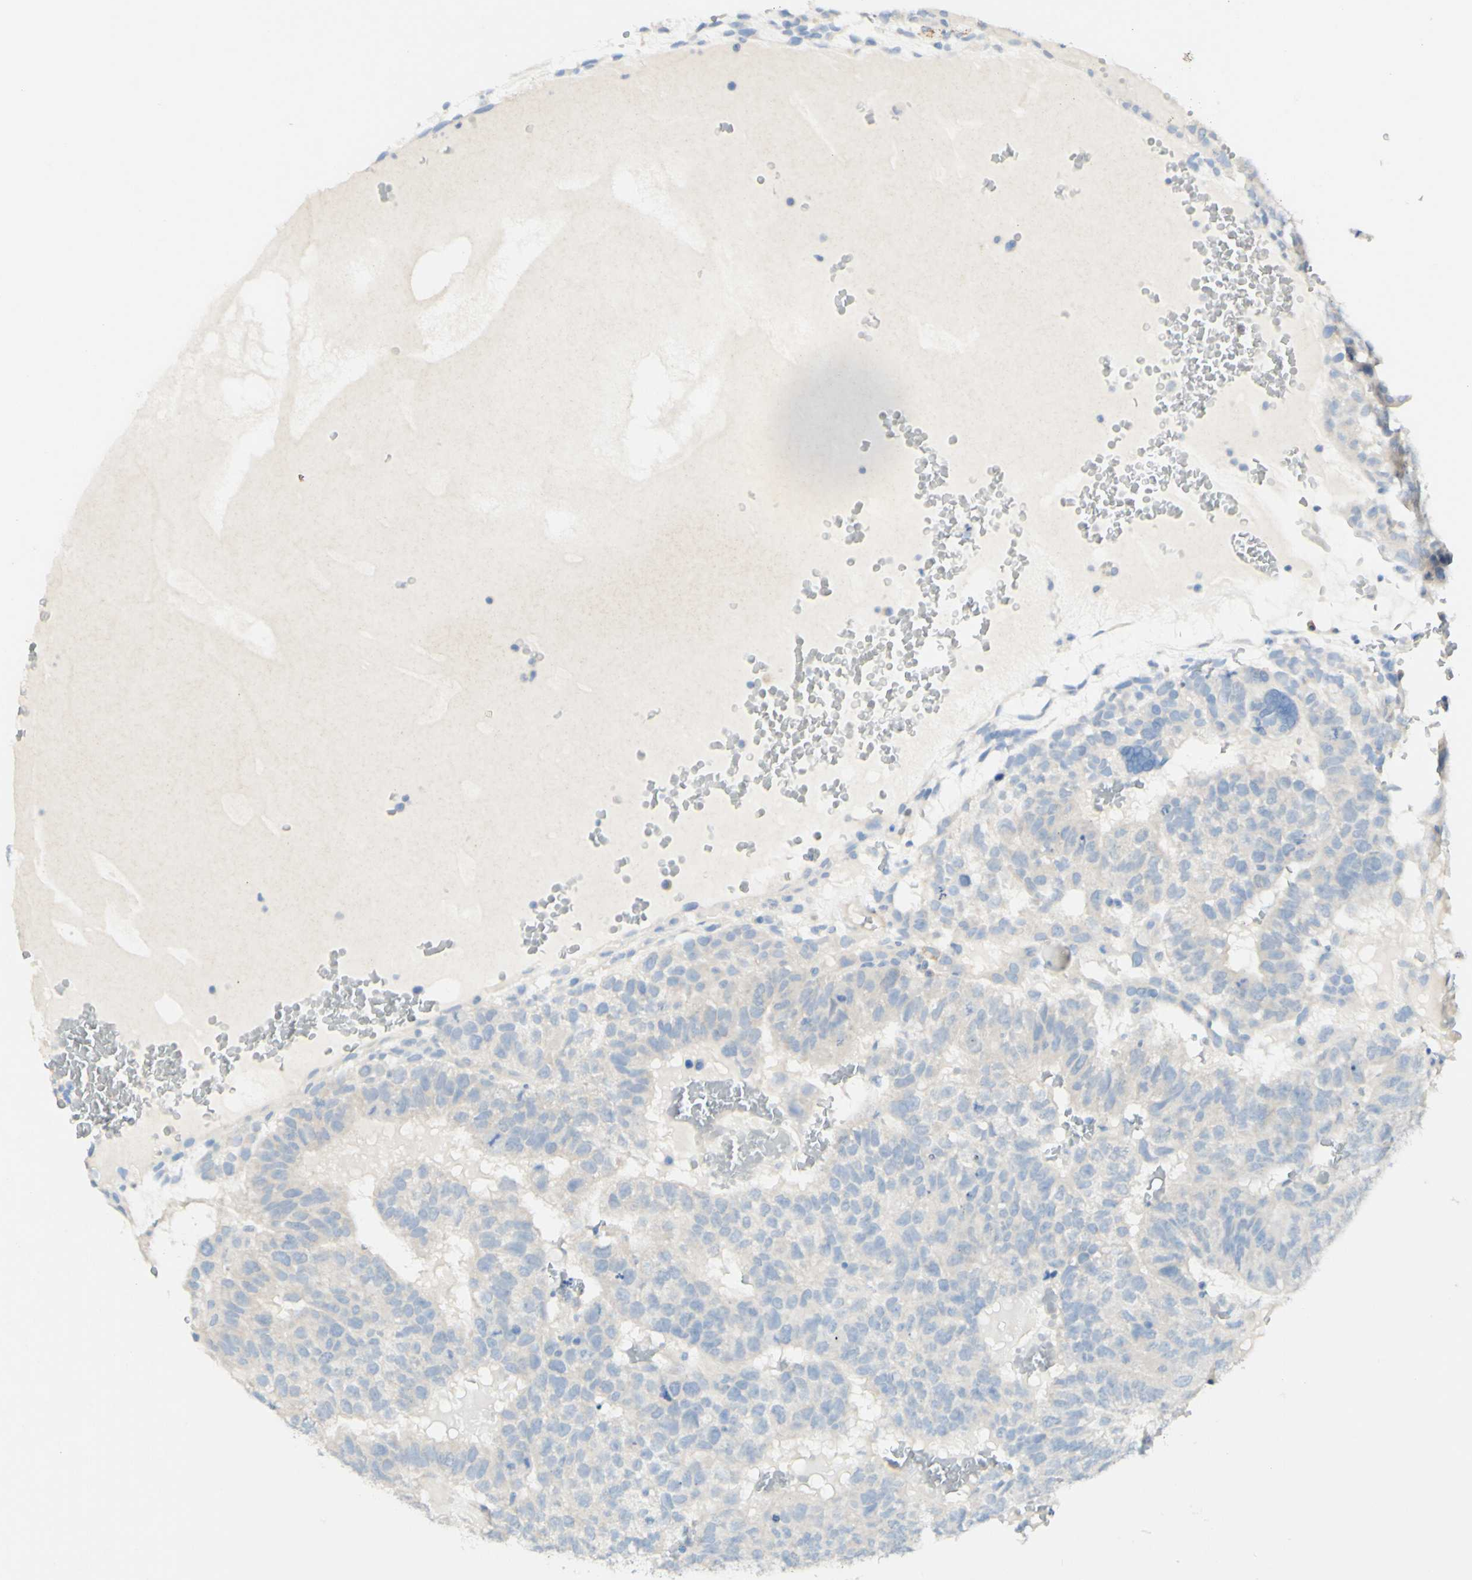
{"staining": {"intensity": "negative", "quantity": "none", "location": "none"}, "tissue": "testis cancer", "cell_type": "Tumor cells", "image_type": "cancer", "snomed": [{"axis": "morphology", "description": "Seminoma, NOS"}, {"axis": "morphology", "description": "Carcinoma, Embryonal, NOS"}, {"axis": "topography", "description": "Testis"}], "caption": "Tumor cells show no significant protein positivity in testis cancer.", "gene": "FGF4", "patient": {"sex": "male", "age": 52}}